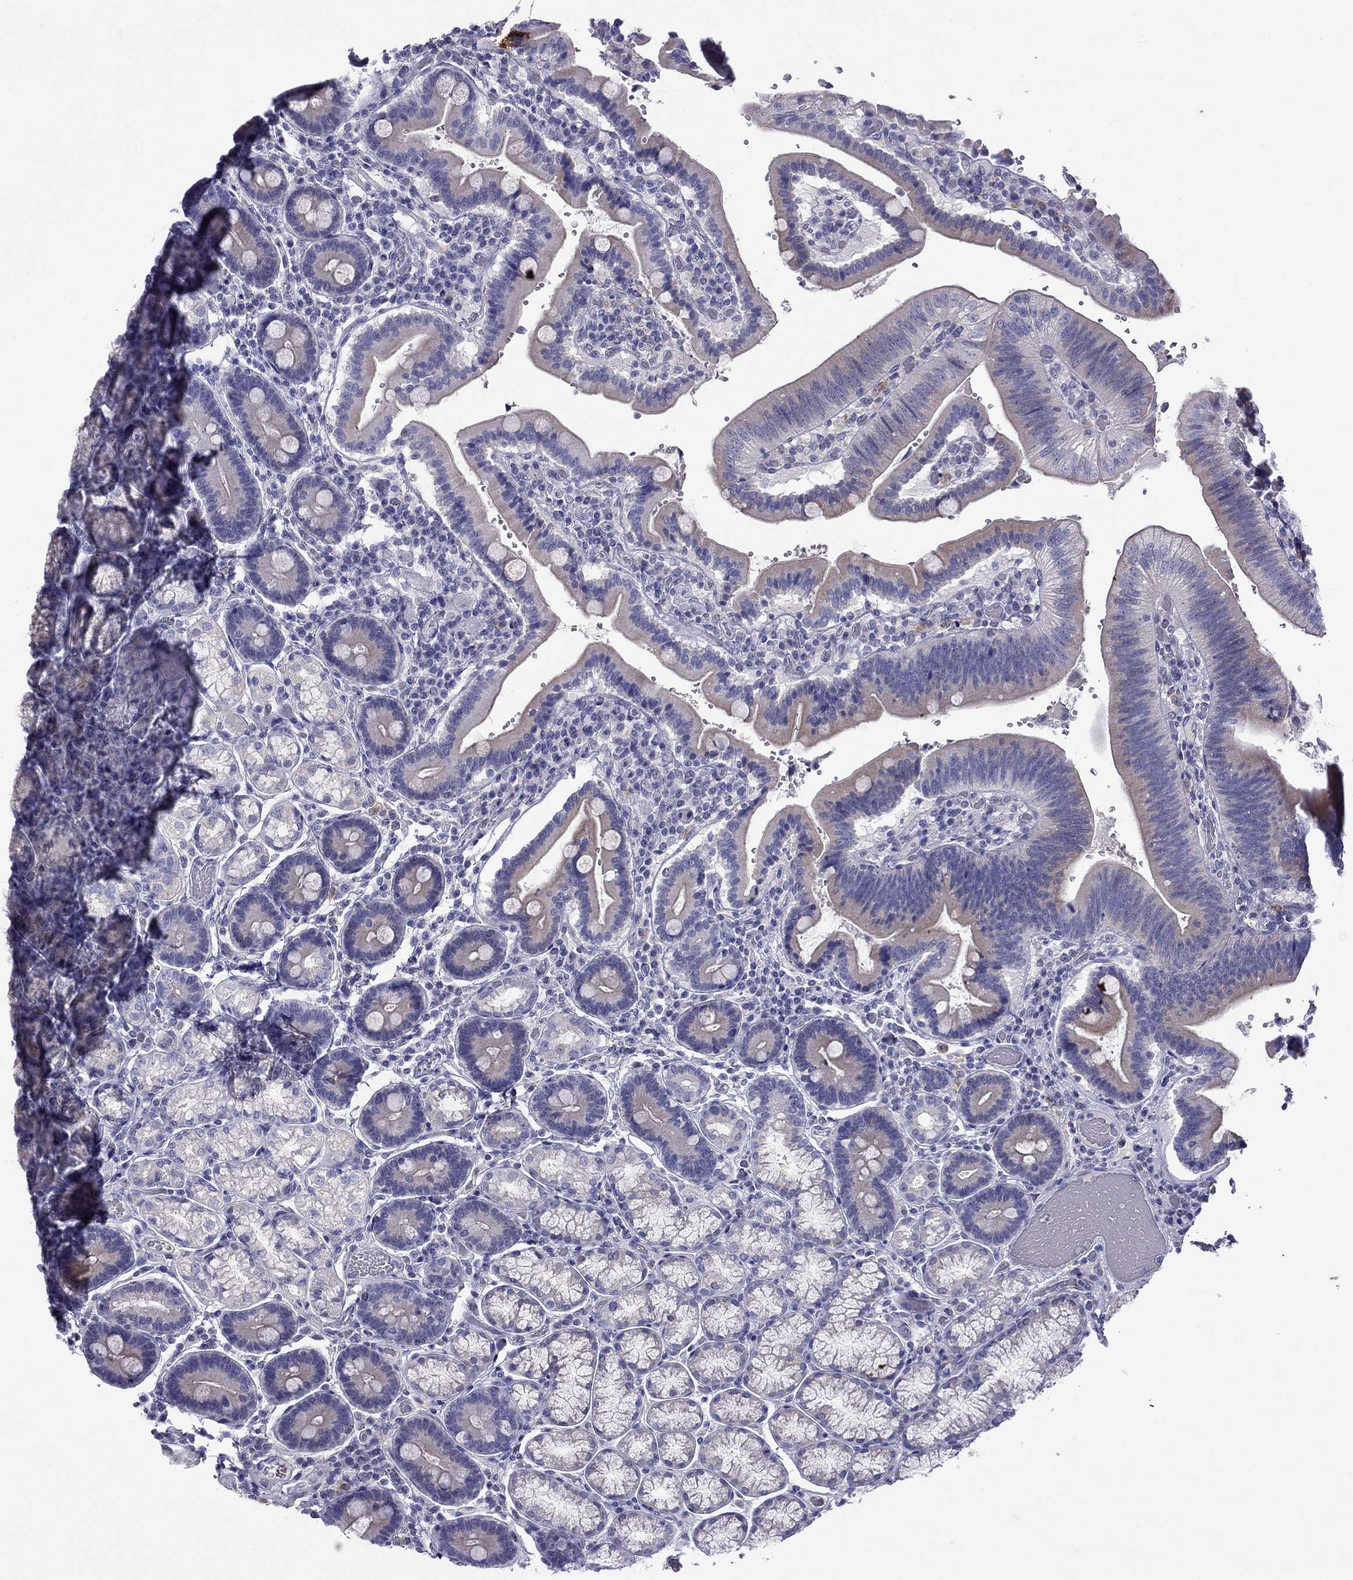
{"staining": {"intensity": "negative", "quantity": "none", "location": "none"}, "tissue": "duodenum", "cell_type": "Glandular cells", "image_type": "normal", "snomed": [{"axis": "morphology", "description": "Normal tissue, NOS"}, {"axis": "topography", "description": "Duodenum"}], "caption": "This is an IHC histopathology image of benign human duodenum. There is no expression in glandular cells.", "gene": "CPNE4", "patient": {"sex": "female", "age": 62}}